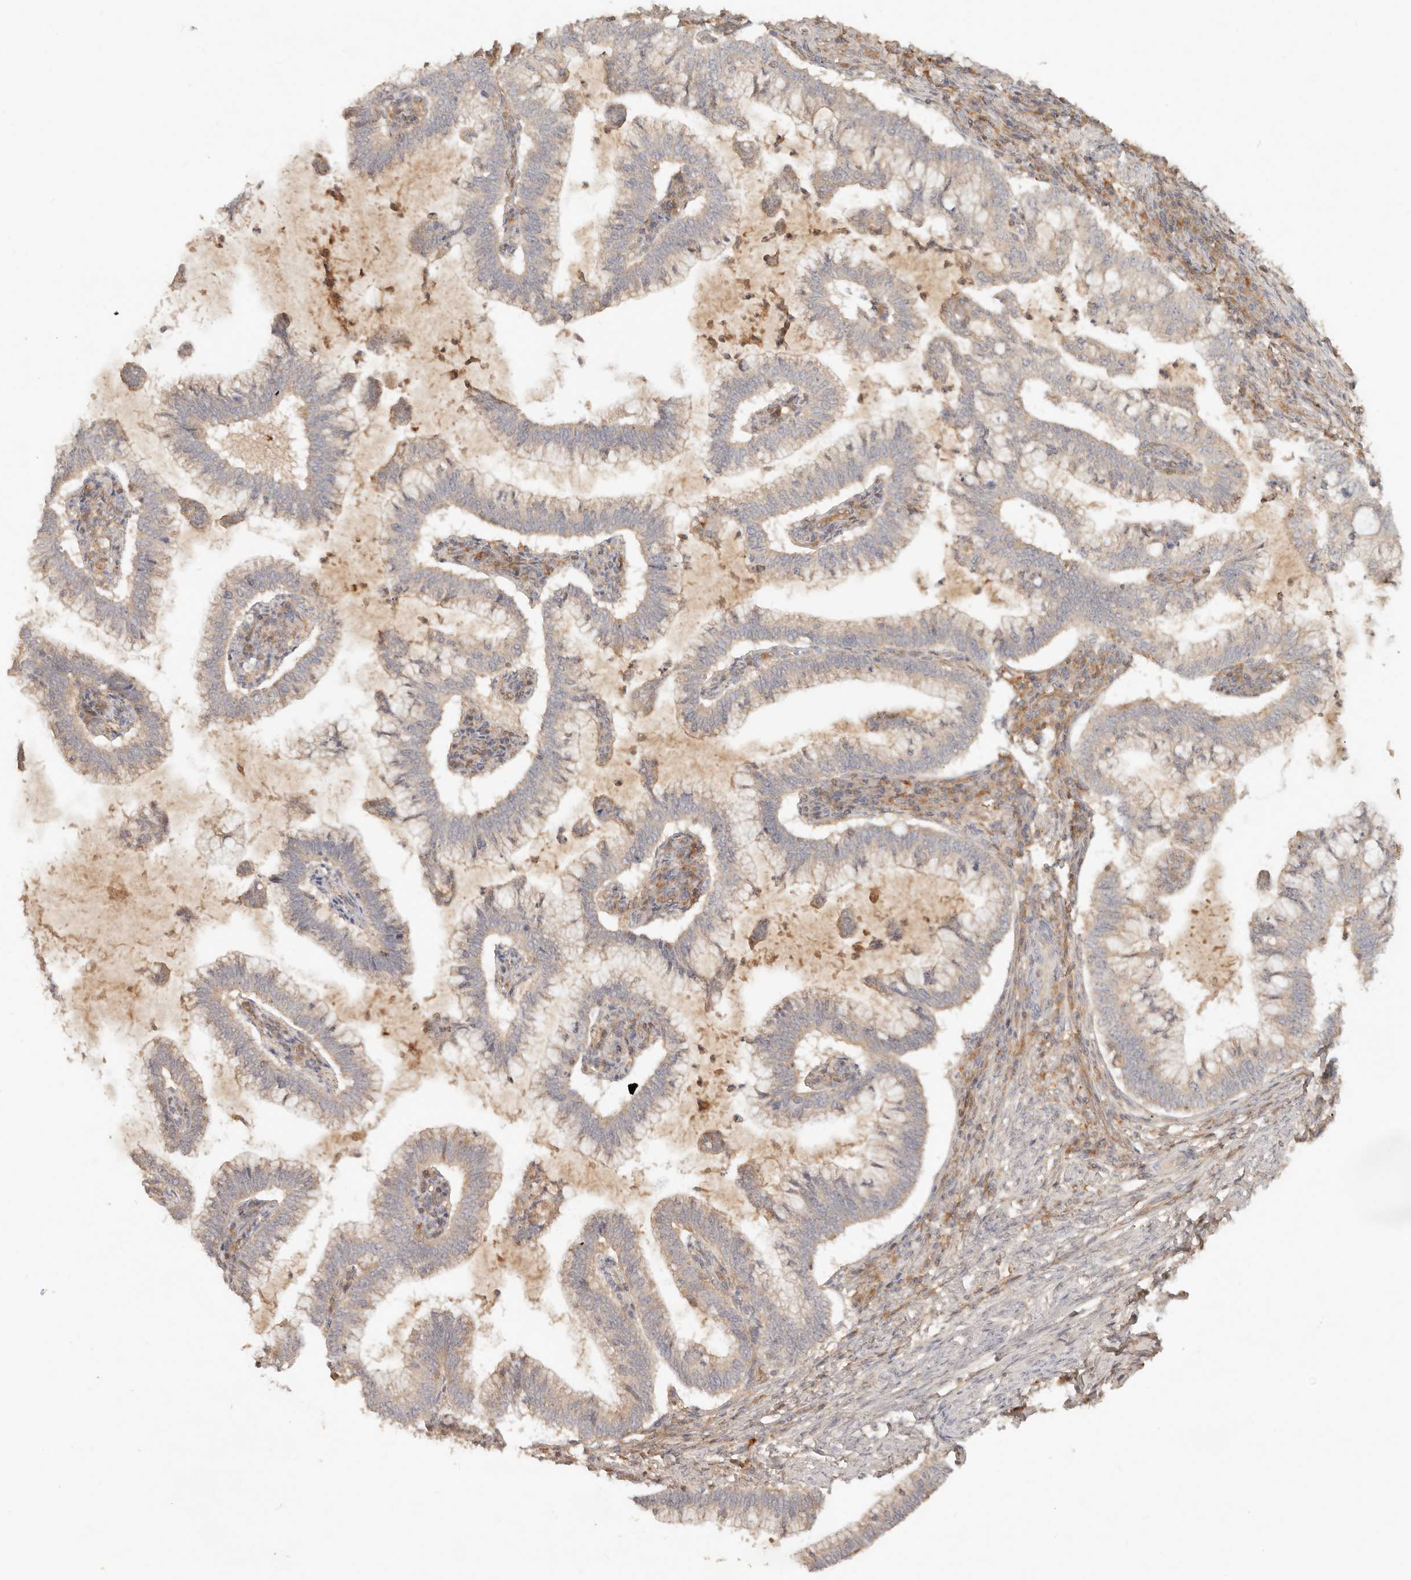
{"staining": {"intensity": "weak", "quantity": "25%-75%", "location": "cytoplasmic/membranous"}, "tissue": "cervical cancer", "cell_type": "Tumor cells", "image_type": "cancer", "snomed": [{"axis": "morphology", "description": "Adenocarcinoma, NOS"}, {"axis": "topography", "description": "Cervix"}], "caption": "Immunohistochemical staining of adenocarcinoma (cervical) reveals low levels of weak cytoplasmic/membranous protein expression in about 25%-75% of tumor cells.", "gene": "NECAP2", "patient": {"sex": "female", "age": 36}}